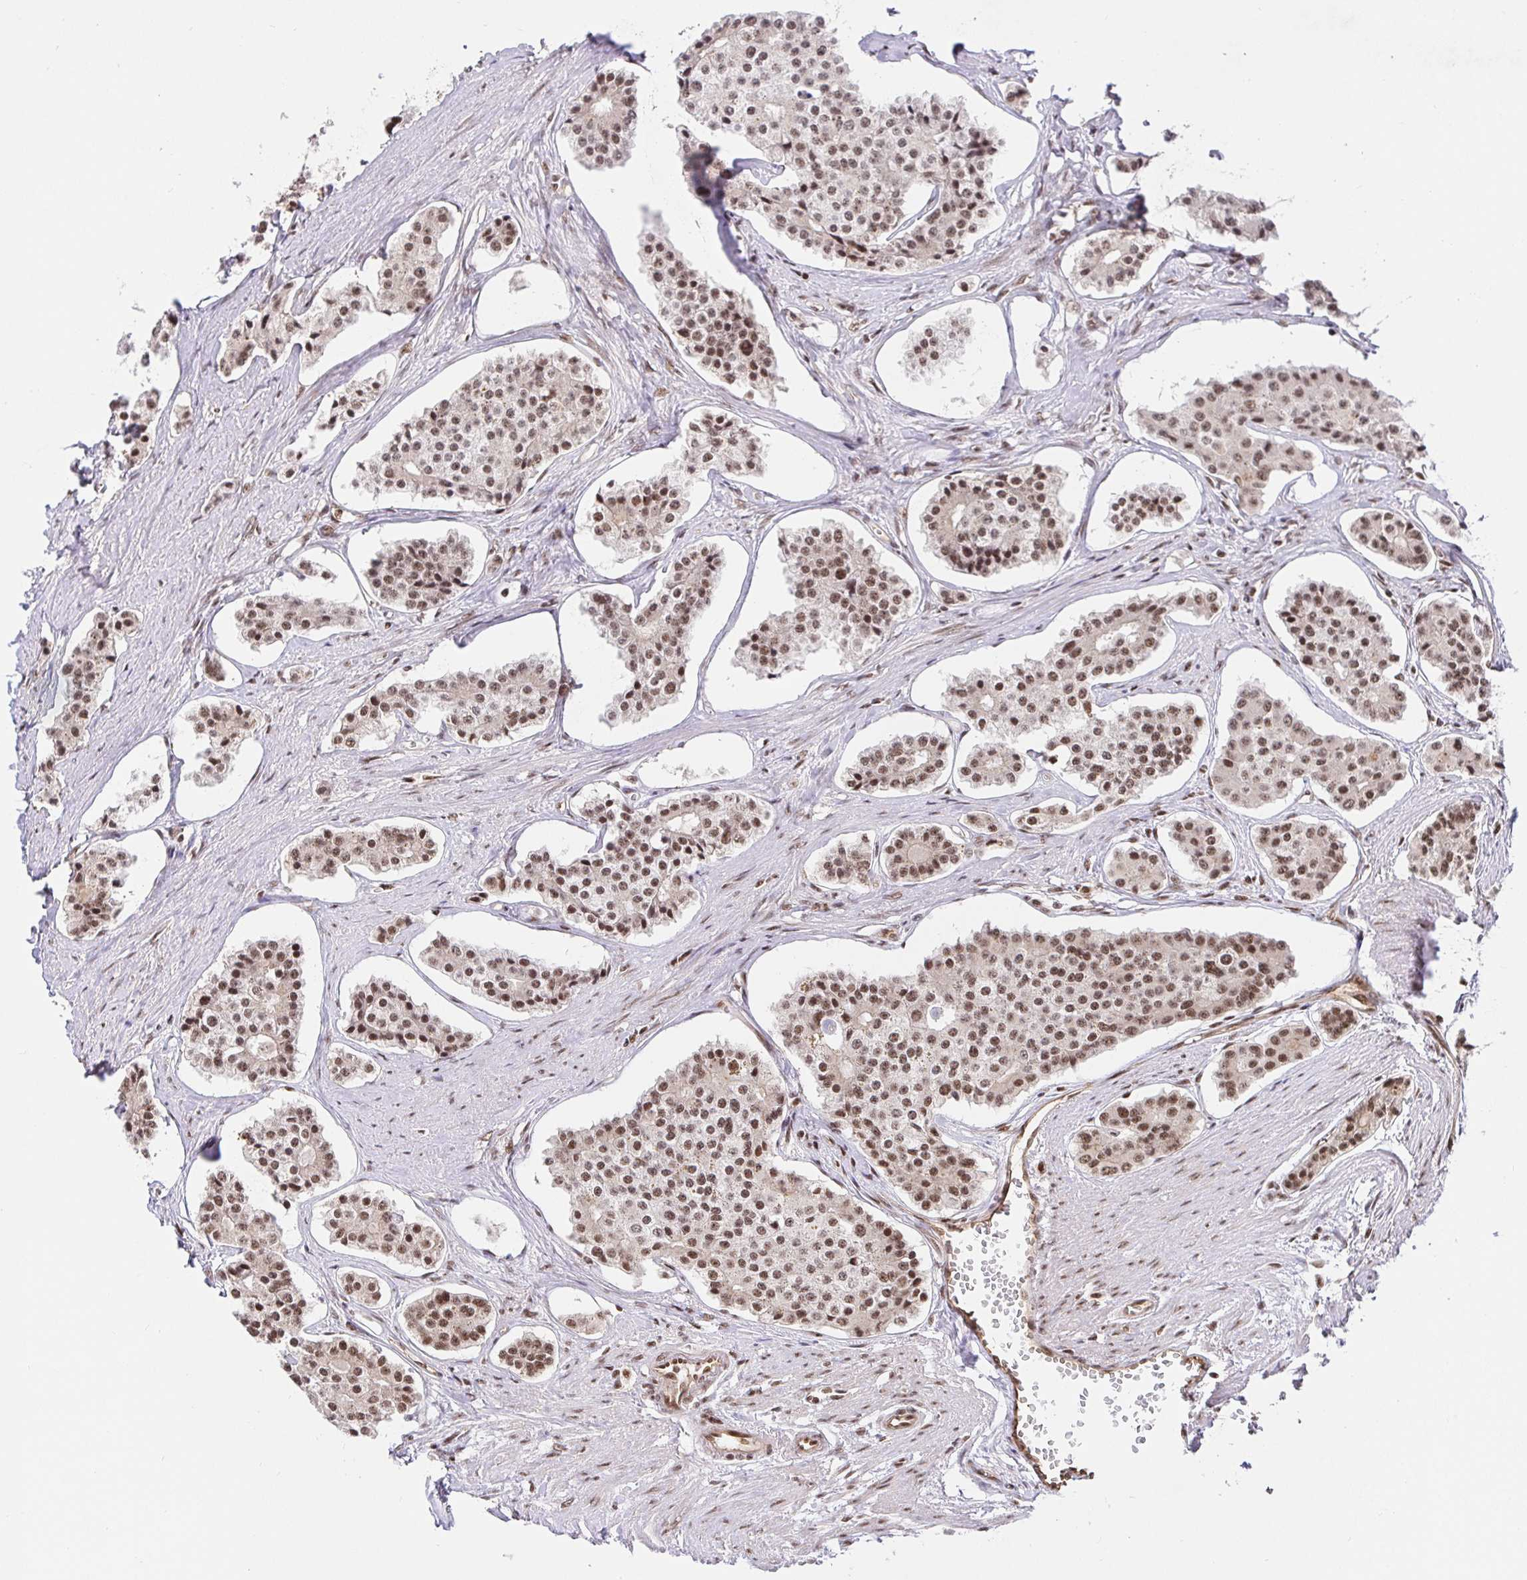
{"staining": {"intensity": "moderate", "quantity": ">75%", "location": "nuclear"}, "tissue": "carcinoid", "cell_type": "Tumor cells", "image_type": "cancer", "snomed": [{"axis": "morphology", "description": "Carcinoid, malignant, NOS"}, {"axis": "topography", "description": "Small intestine"}], "caption": "There is medium levels of moderate nuclear expression in tumor cells of carcinoid (malignant), as demonstrated by immunohistochemical staining (brown color).", "gene": "USF1", "patient": {"sex": "female", "age": 65}}